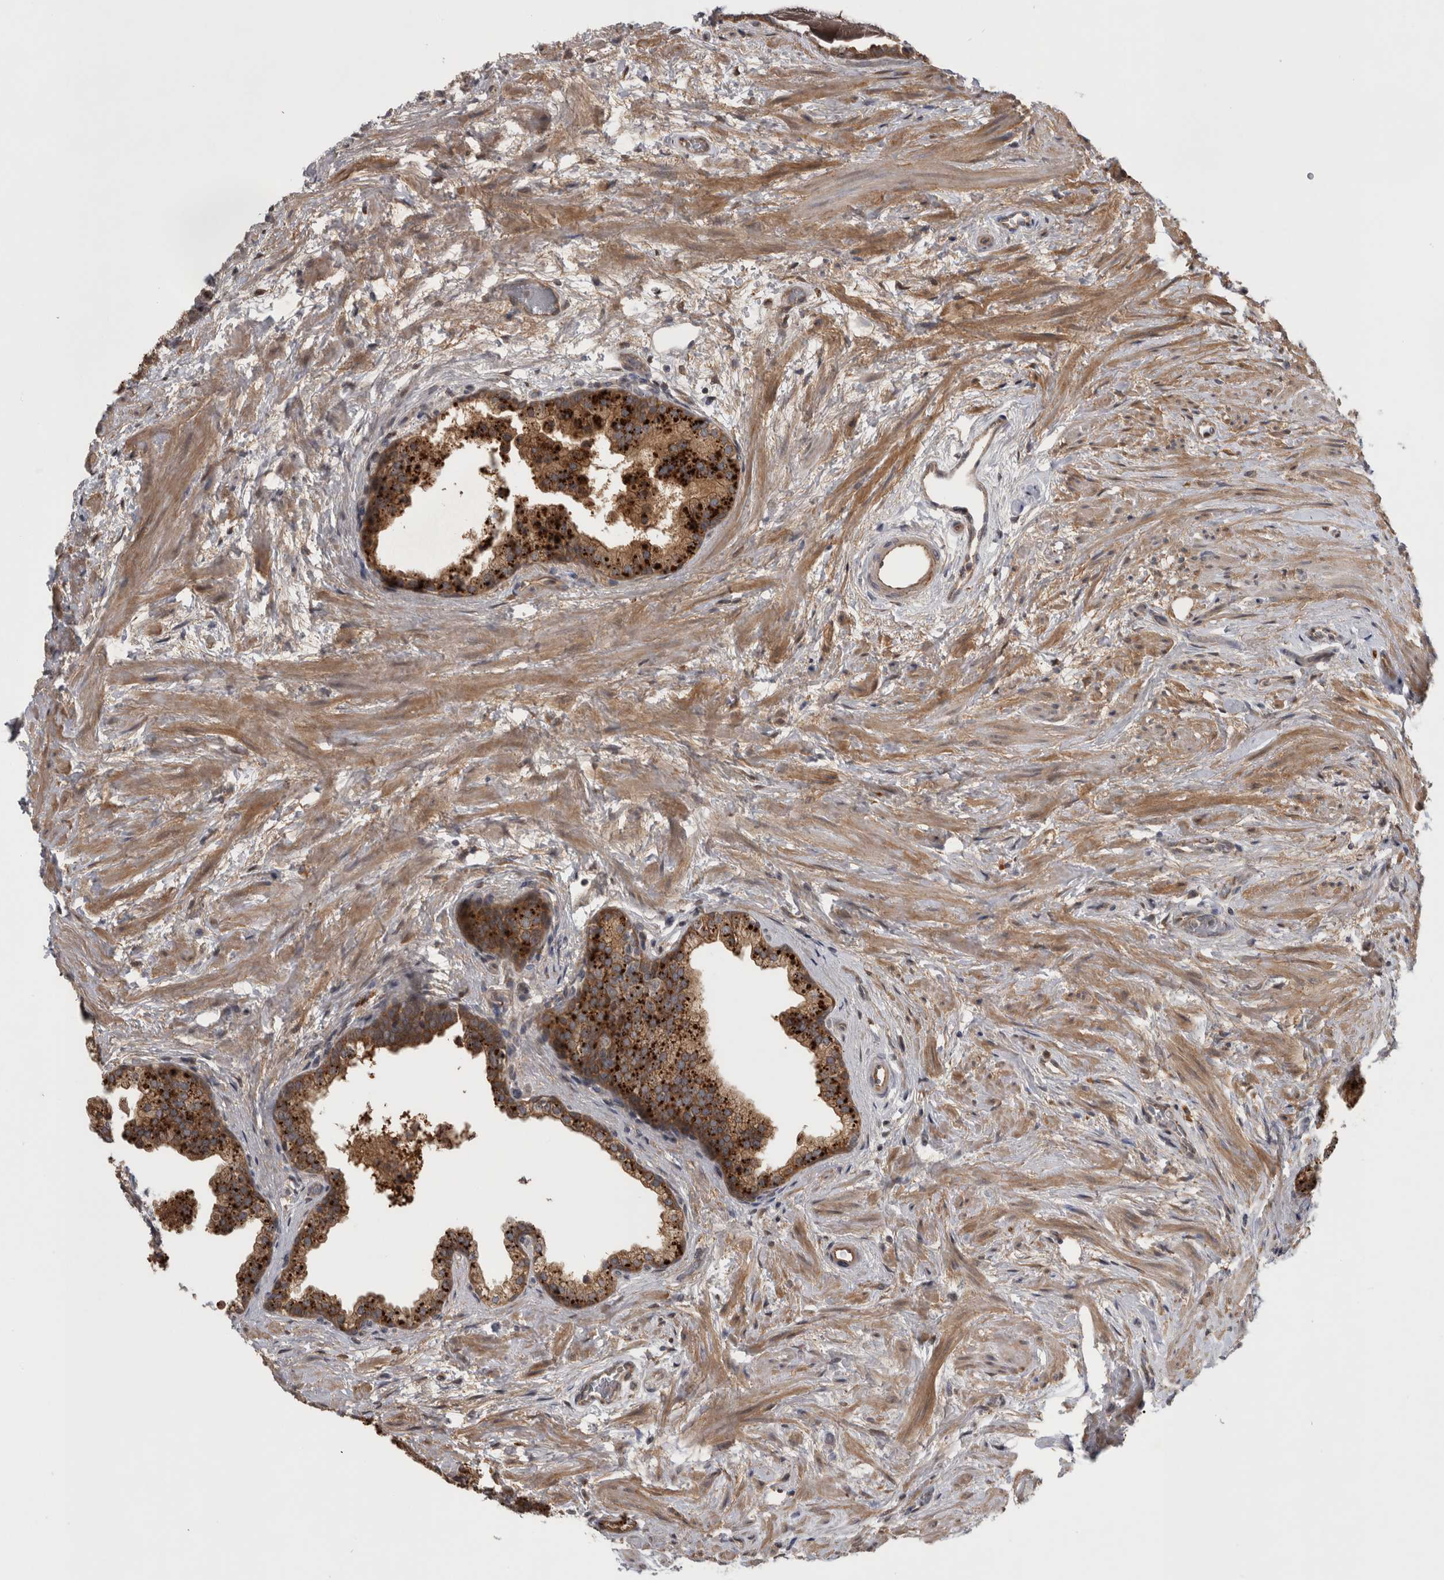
{"staining": {"intensity": "moderate", "quantity": ">75%", "location": "cytoplasmic/membranous"}, "tissue": "prostate", "cell_type": "Glandular cells", "image_type": "normal", "snomed": [{"axis": "morphology", "description": "Normal tissue, NOS"}, {"axis": "topography", "description": "Prostate"}], "caption": "Immunohistochemistry of unremarkable prostate exhibits medium levels of moderate cytoplasmic/membranous expression in about >75% of glandular cells. (DAB IHC, brown staining for protein, blue staining for nuclei).", "gene": "TRMT61B", "patient": {"sex": "male", "age": 48}}